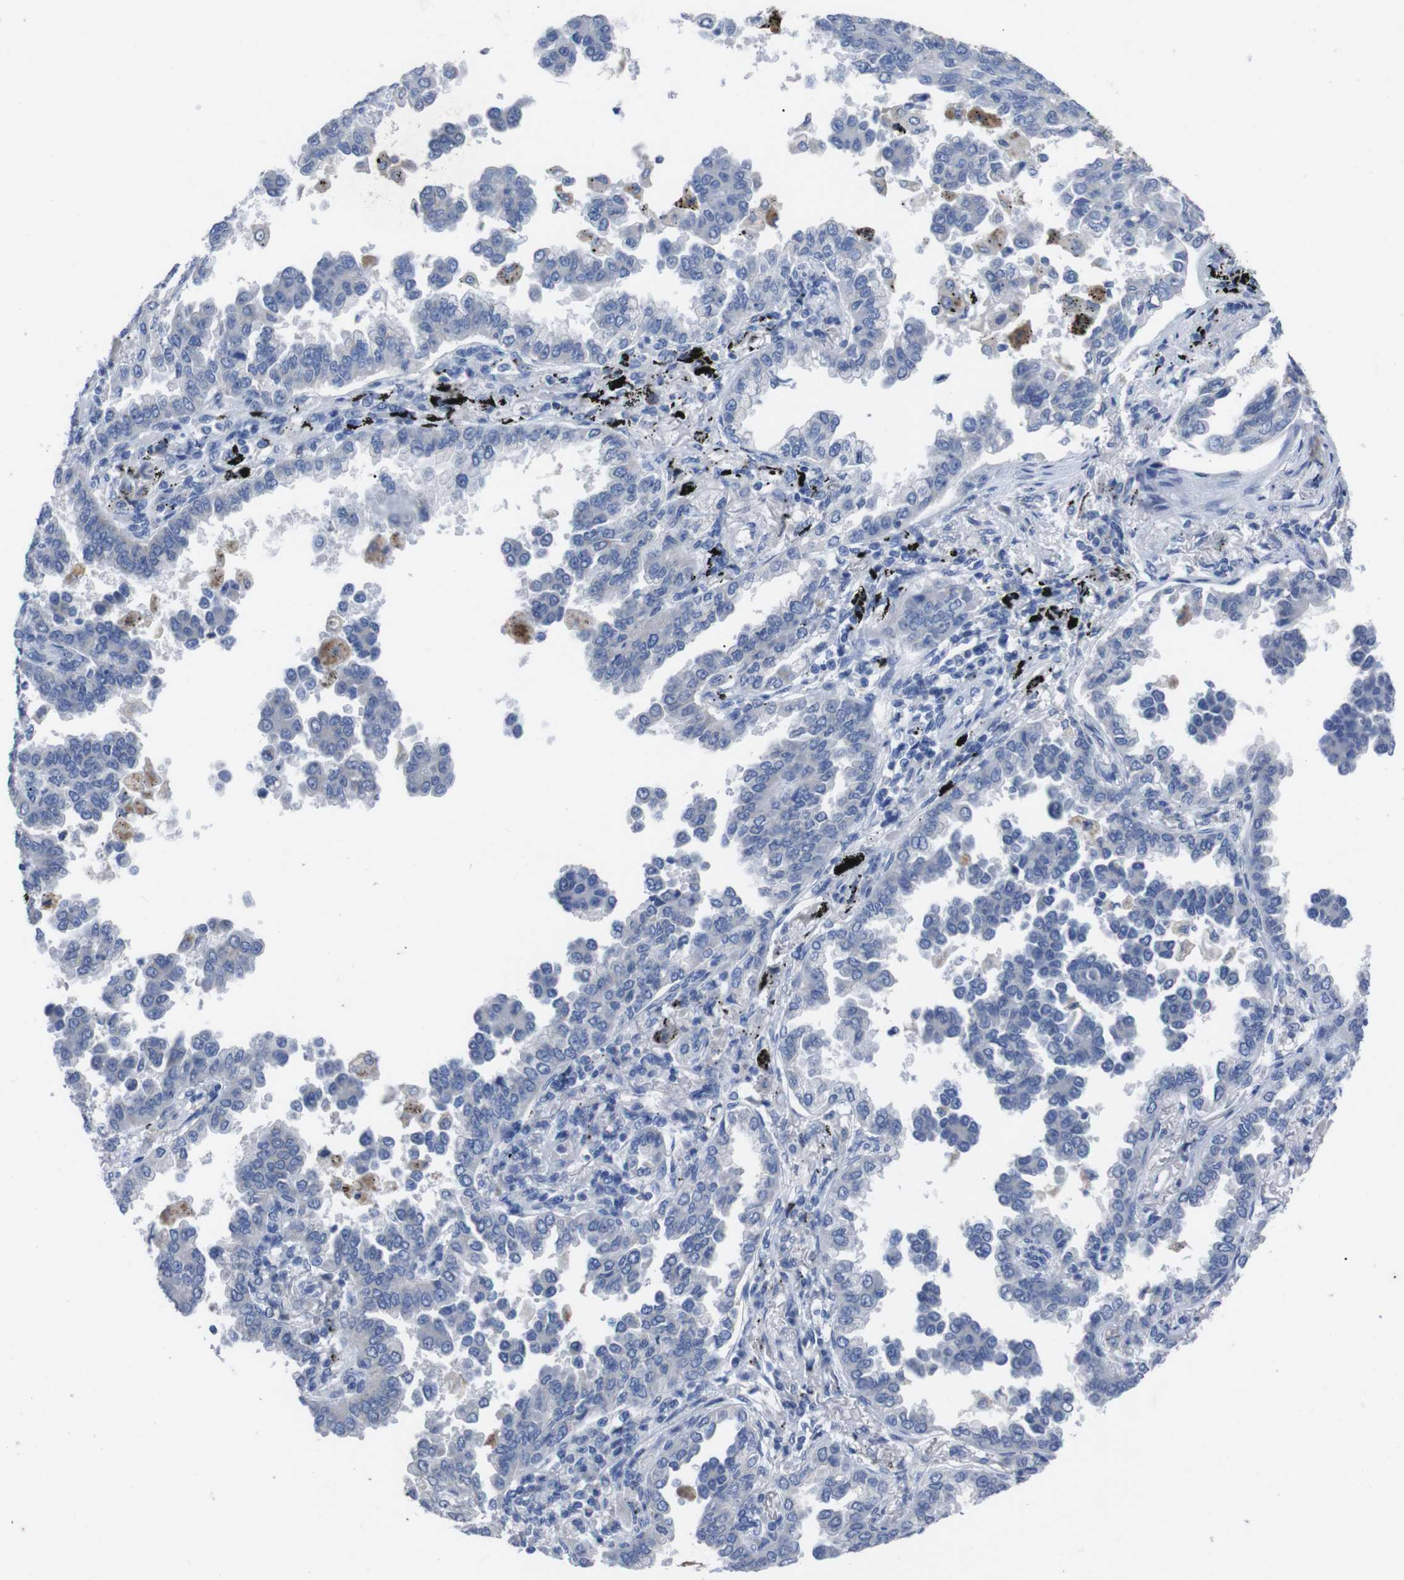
{"staining": {"intensity": "negative", "quantity": "none", "location": "none"}, "tissue": "lung cancer", "cell_type": "Tumor cells", "image_type": "cancer", "snomed": [{"axis": "morphology", "description": "Normal tissue, NOS"}, {"axis": "morphology", "description": "Adenocarcinoma, NOS"}, {"axis": "topography", "description": "Lung"}], "caption": "DAB (3,3'-diaminobenzidine) immunohistochemical staining of human lung adenocarcinoma shows no significant expression in tumor cells. (DAB (3,3'-diaminobenzidine) immunohistochemistry with hematoxylin counter stain).", "gene": "GJB2", "patient": {"sex": "male", "age": 59}}